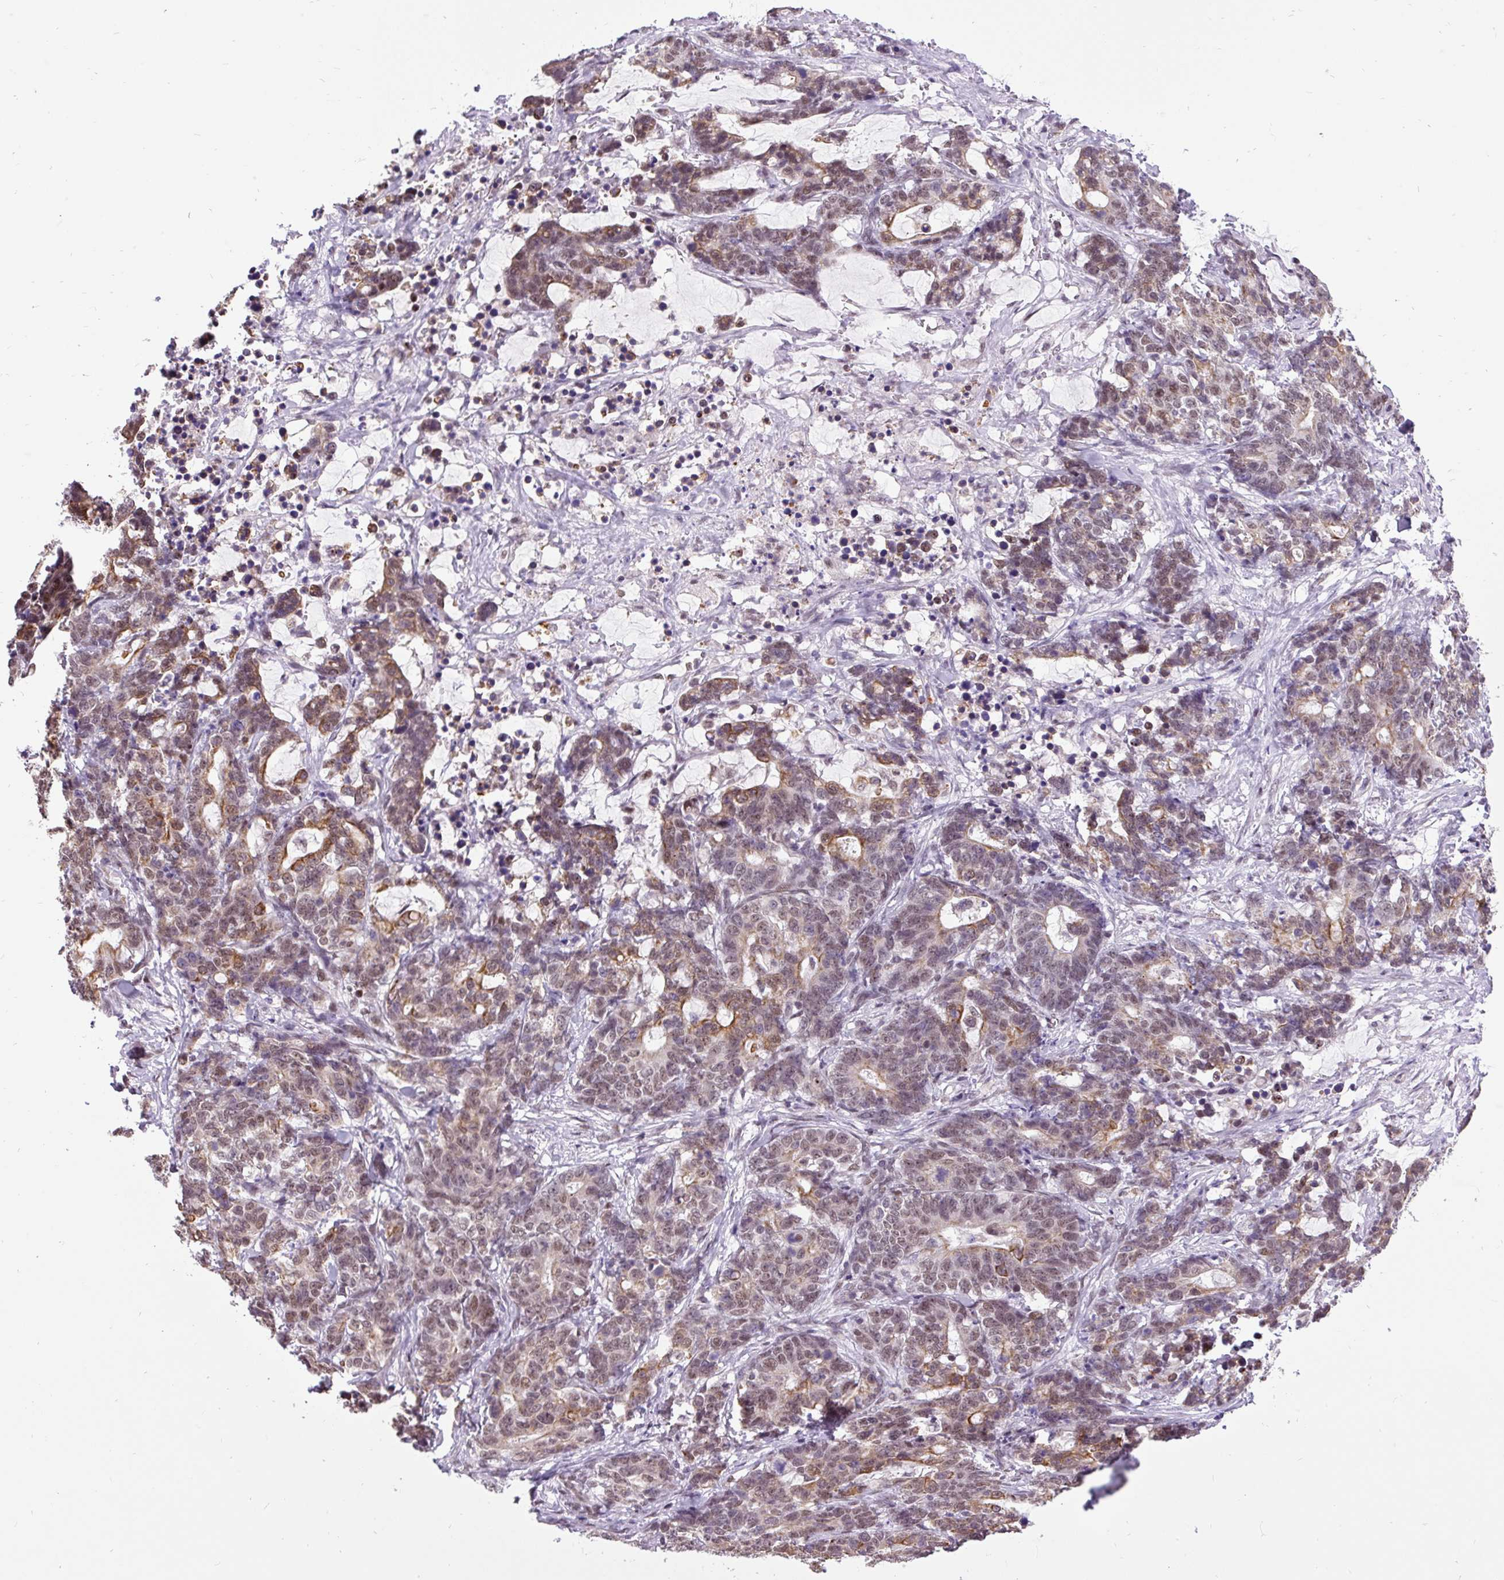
{"staining": {"intensity": "moderate", "quantity": ">75%", "location": "cytoplasmic/membranous,nuclear"}, "tissue": "stomach cancer", "cell_type": "Tumor cells", "image_type": "cancer", "snomed": [{"axis": "morphology", "description": "Normal tissue, NOS"}, {"axis": "morphology", "description": "Adenocarcinoma, NOS"}, {"axis": "topography", "description": "Stomach"}], "caption": "Stomach adenocarcinoma stained with a brown dye shows moderate cytoplasmic/membranous and nuclear positive positivity in about >75% of tumor cells.", "gene": "ZNF672", "patient": {"sex": "female", "age": 64}}